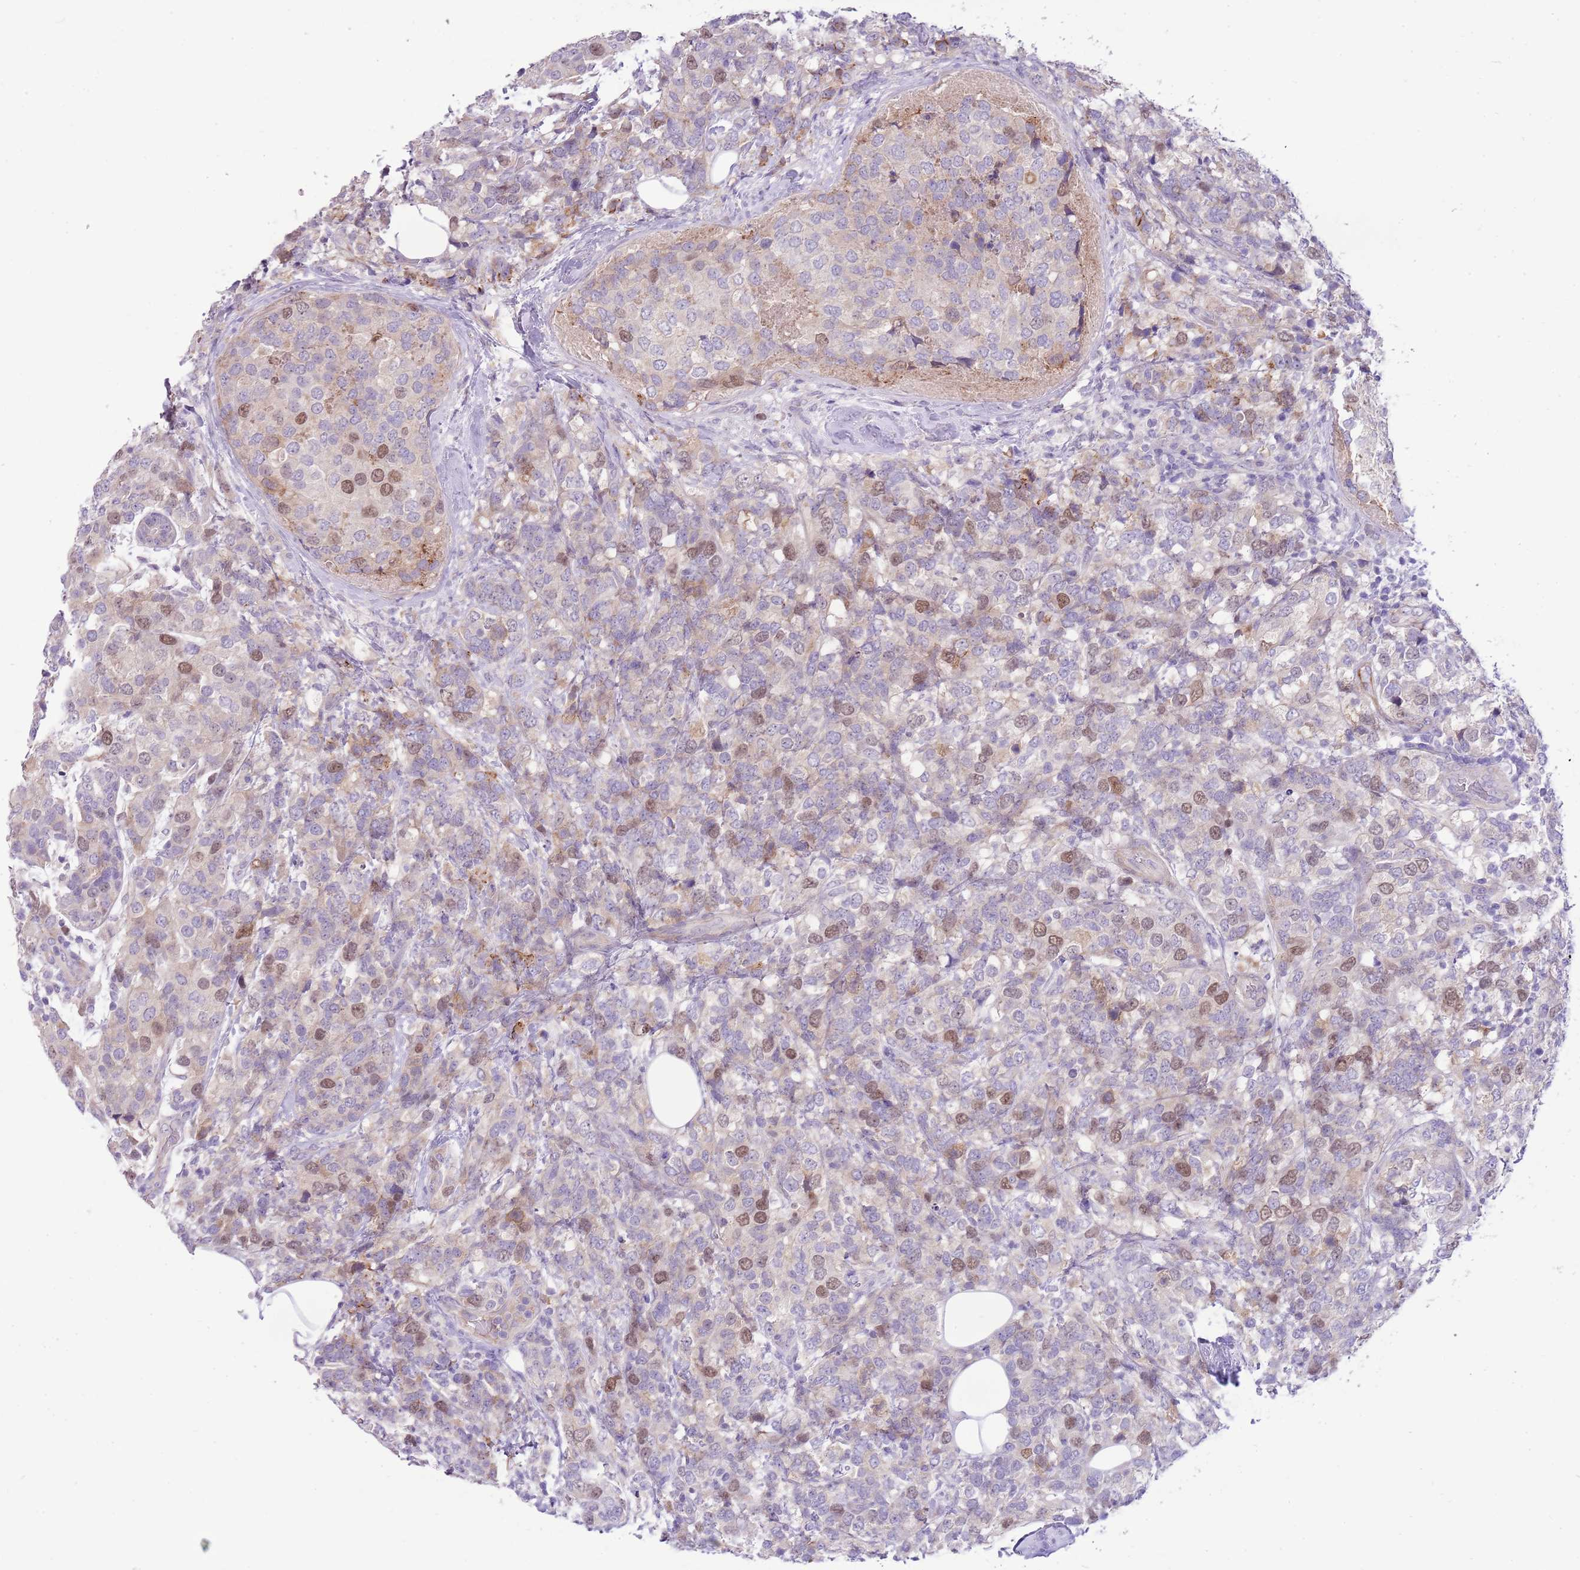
{"staining": {"intensity": "moderate", "quantity": "<25%", "location": "nuclear"}, "tissue": "breast cancer", "cell_type": "Tumor cells", "image_type": "cancer", "snomed": [{"axis": "morphology", "description": "Lobular carcinoma"}, {"axis": "topography", "description": "Breast"}], "caption": "Protein positivity by immunohistochemistry (IHC) shows moderate nuclear expression in about <25% of tumor cells in lobular carcinoma (breast).", "gene": "FBRSL1", "patient": {"sex": "female", "age": 59}}